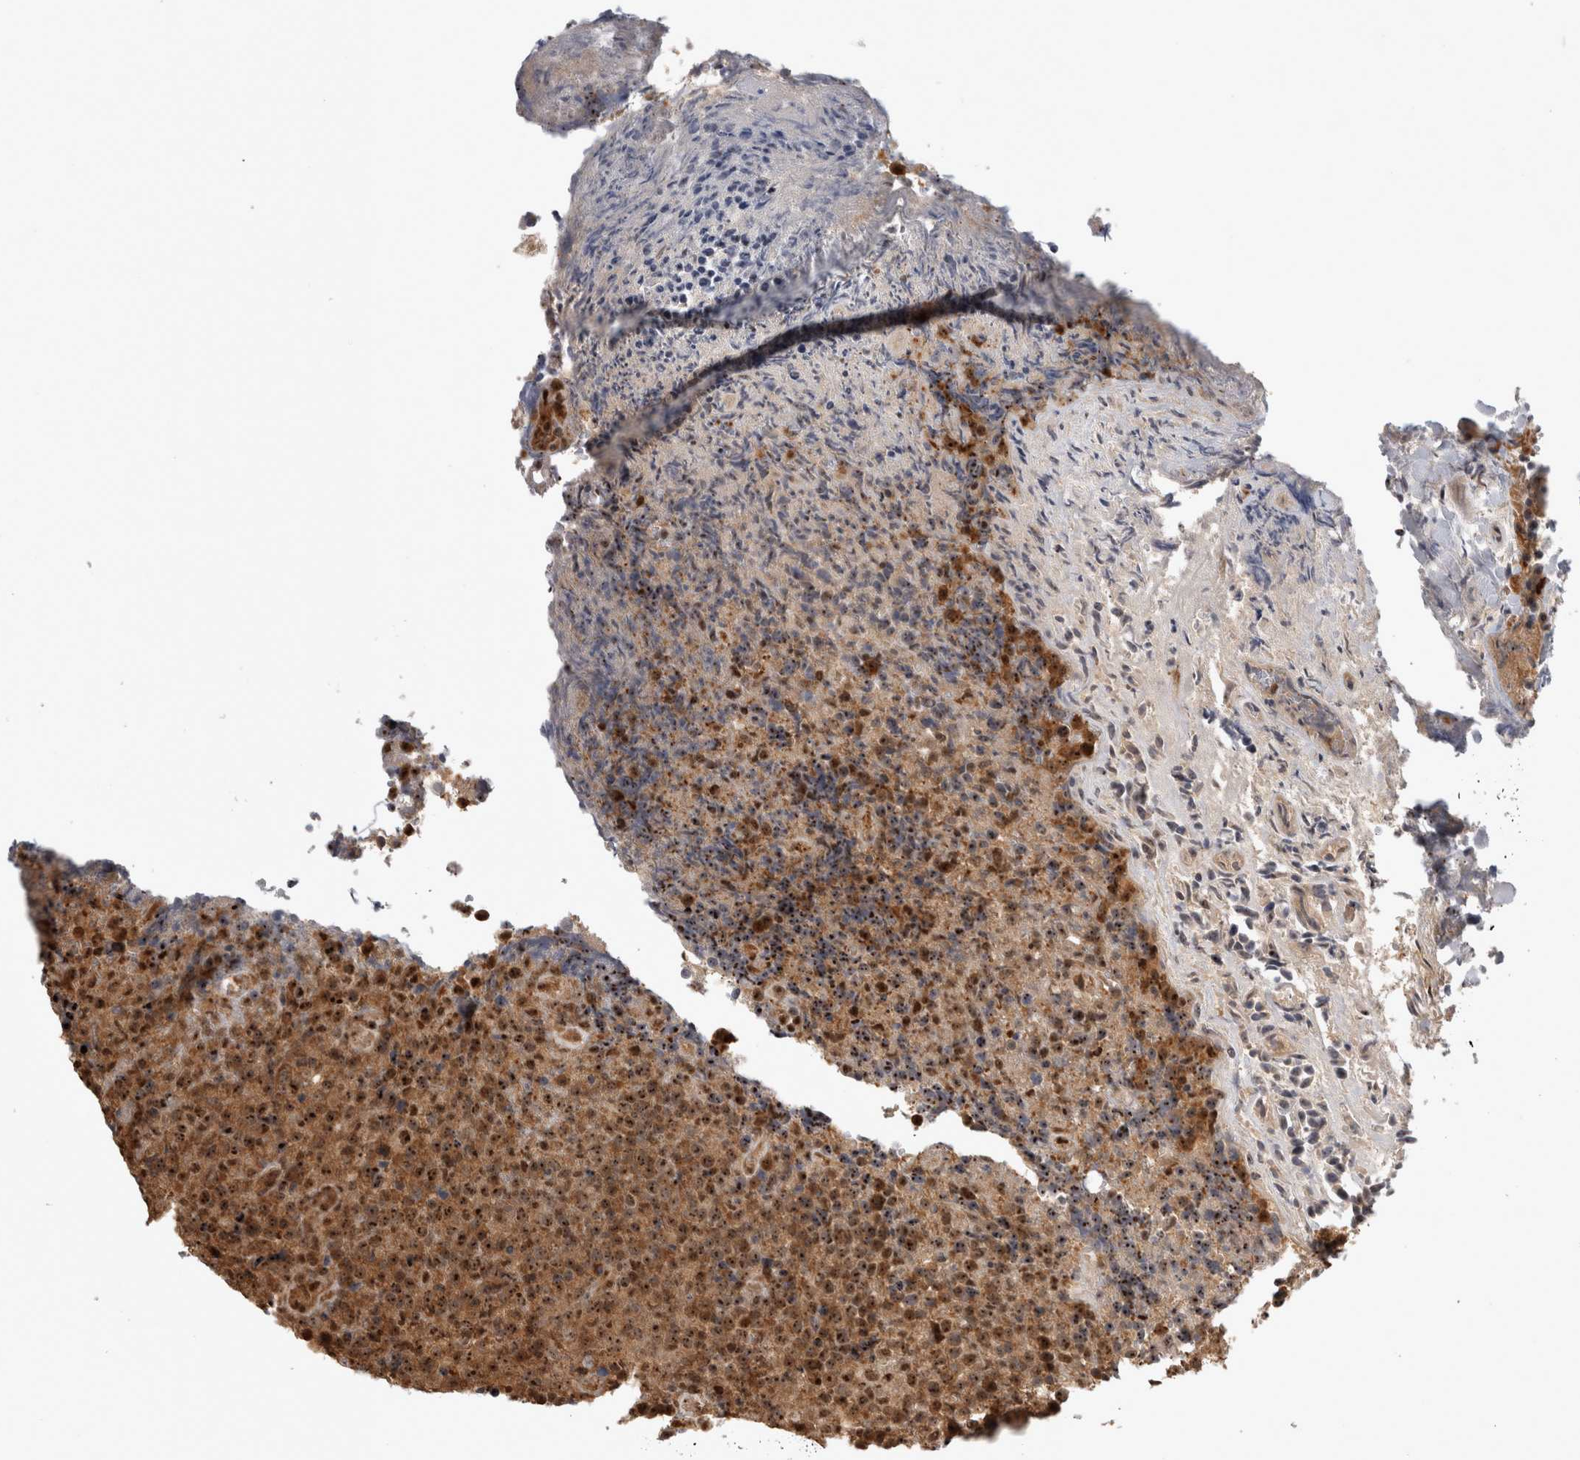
{"staining": {"intensity": "strong", "quantity": "25%-75%", "location": "cytoplasmic/membranous,nuclear"}, "tissue": "lymphoma", "cell_type": "Tumor cells", "image_type": "cancer", "snomed": [{"axis": "morphology", "description": "Malignant lymphoma, non-Hodgkin's type, High grade"}, {"axis": "topography", "description": "Lymph node"}], "caption": "This is an image of IHC staining of lymphoma, which shows strong expression in the cytoplasmic/membranous and nuclear of tumor cells.", "gene": "TDRD7", "patient": {"sex": "male", "age": 13}}